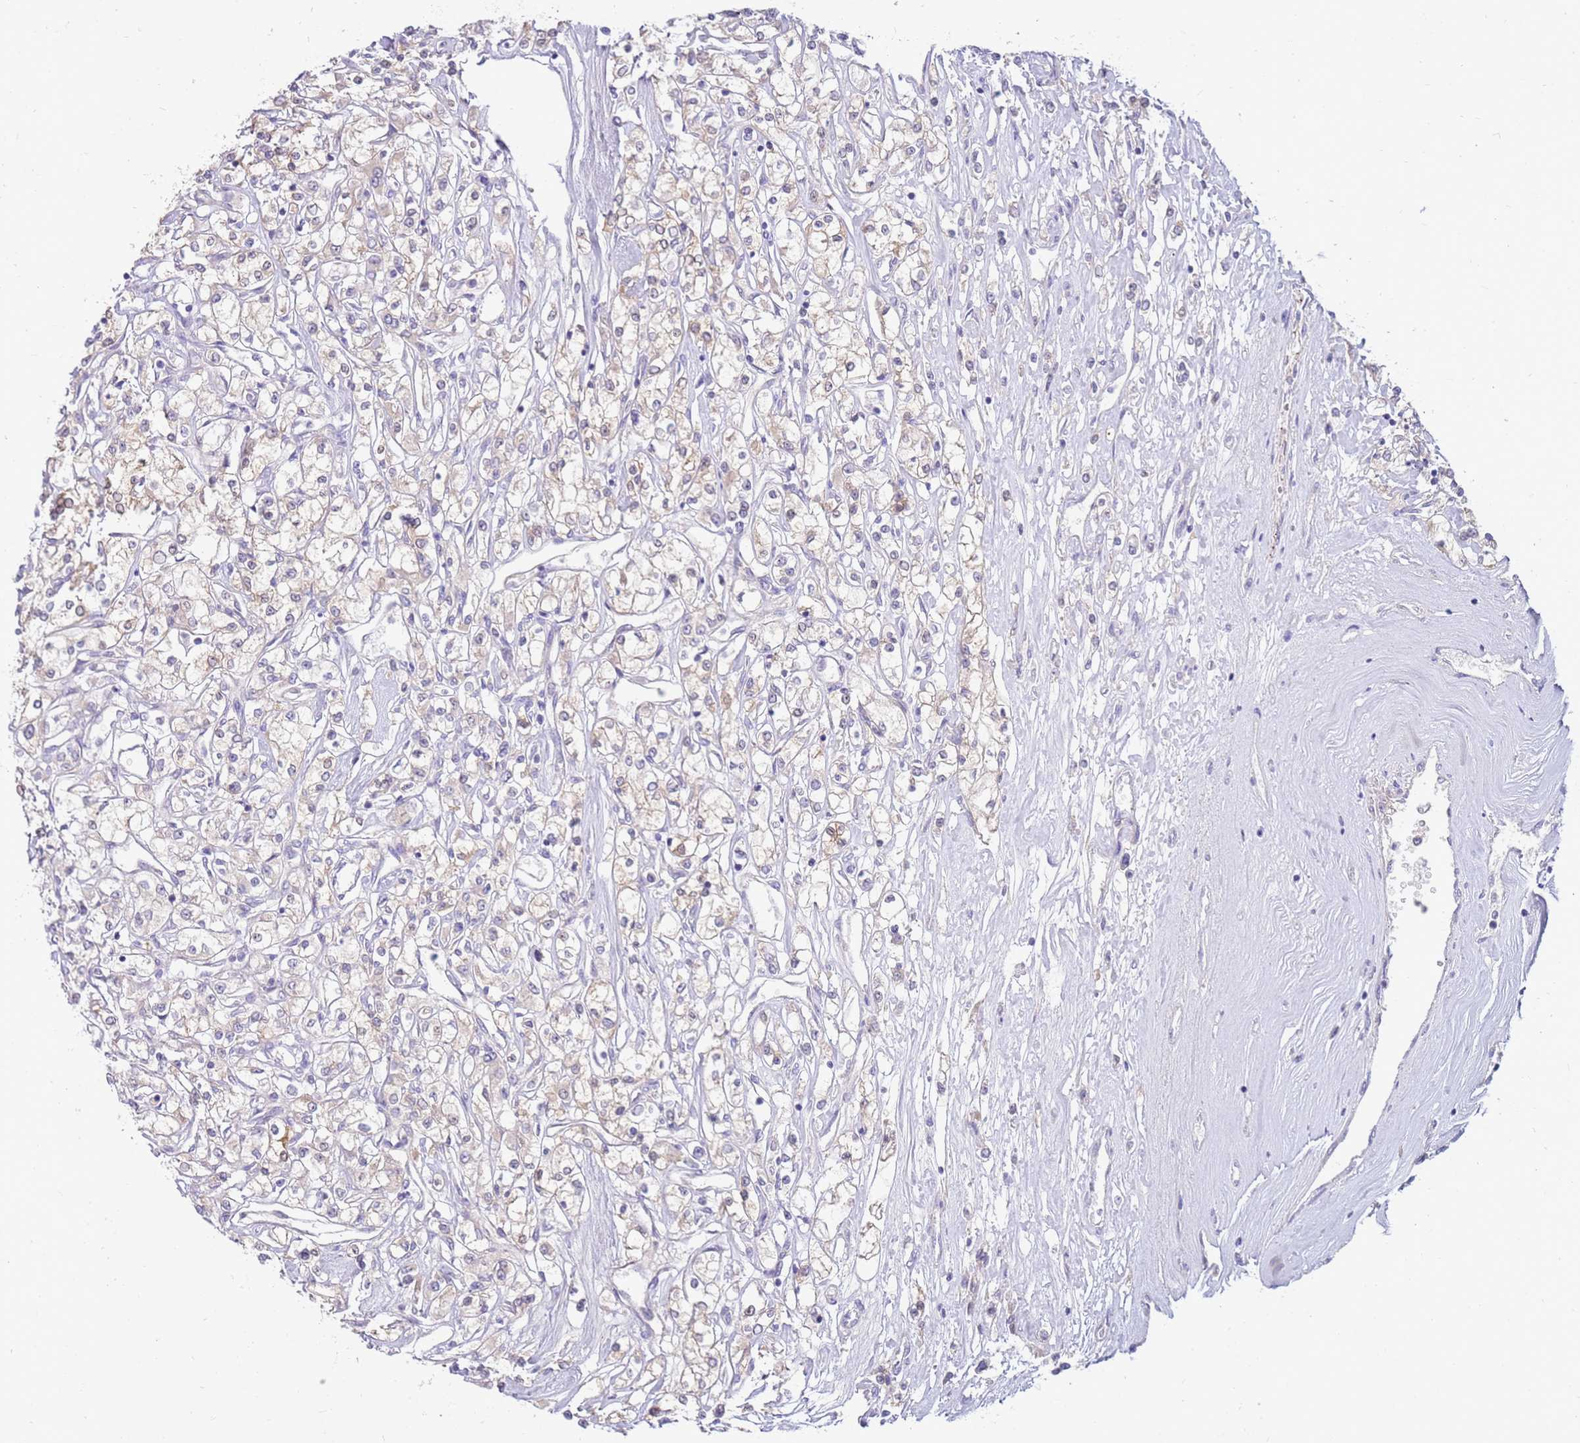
{"staining": {"intensity": "negative", "quantity": "none", "location": "none"}, "tissue": "renal cancer", "cell_type": "Tumor cells", "image_type": "cancer", "snomed": [{"axis": "morphology", "description": "Adenocarcinoma, NOS"}, {"axis": "topography", "description": "Kidney"}], "caption": "Immunohistochemistry (IHC) image of human renal adenocarcinoma stained for a protein (brown), which shows no staining in tumor cells.", "gene": "SLC44A4", "patient": {"sex": "female", "age": 59}}